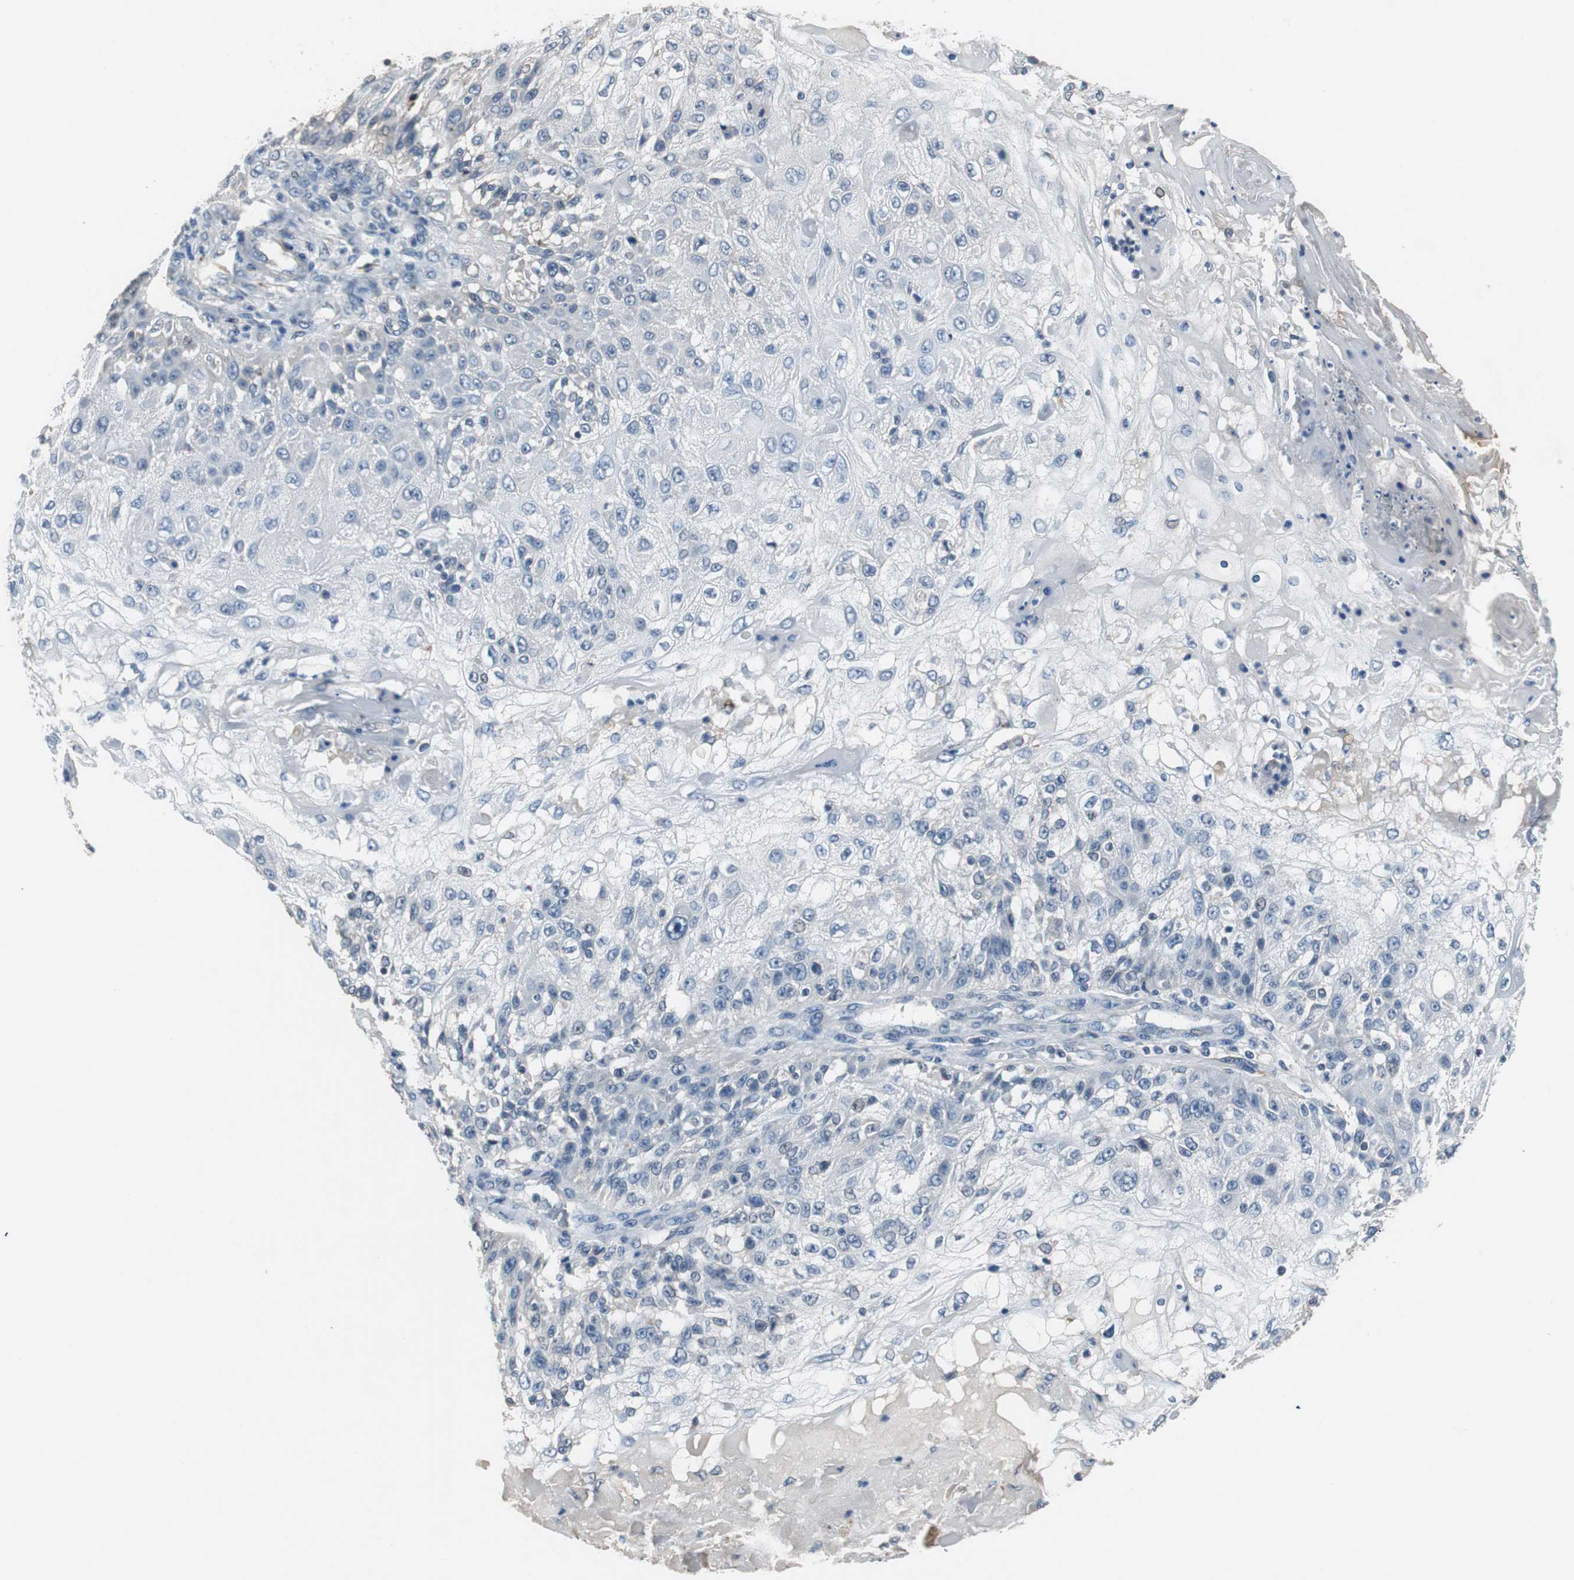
{"staining": {"intensity": "negative", "quantity": "none", "location": "none"}, "tissue": "skin cancer", "cell_type": "Tumor cells", "image_type": "cancer", "snomed": [{"axis": "morphology", "description": "Normal tissue, NOS"}, {"axis": "morphology", "description": "Squamous cell carcinoma, NOS"}, {"axis": "topography", "description": "Skin"}], "caption": "Tumor cells show no significant protein positivity in skin squamous cell carcinoma. The staining is performed using DAB brown chromogen with nuclei counter-stained in using hematoxylin.", "gene": "PCYT1B", "patient": {"sex": "female", "age": 83}}